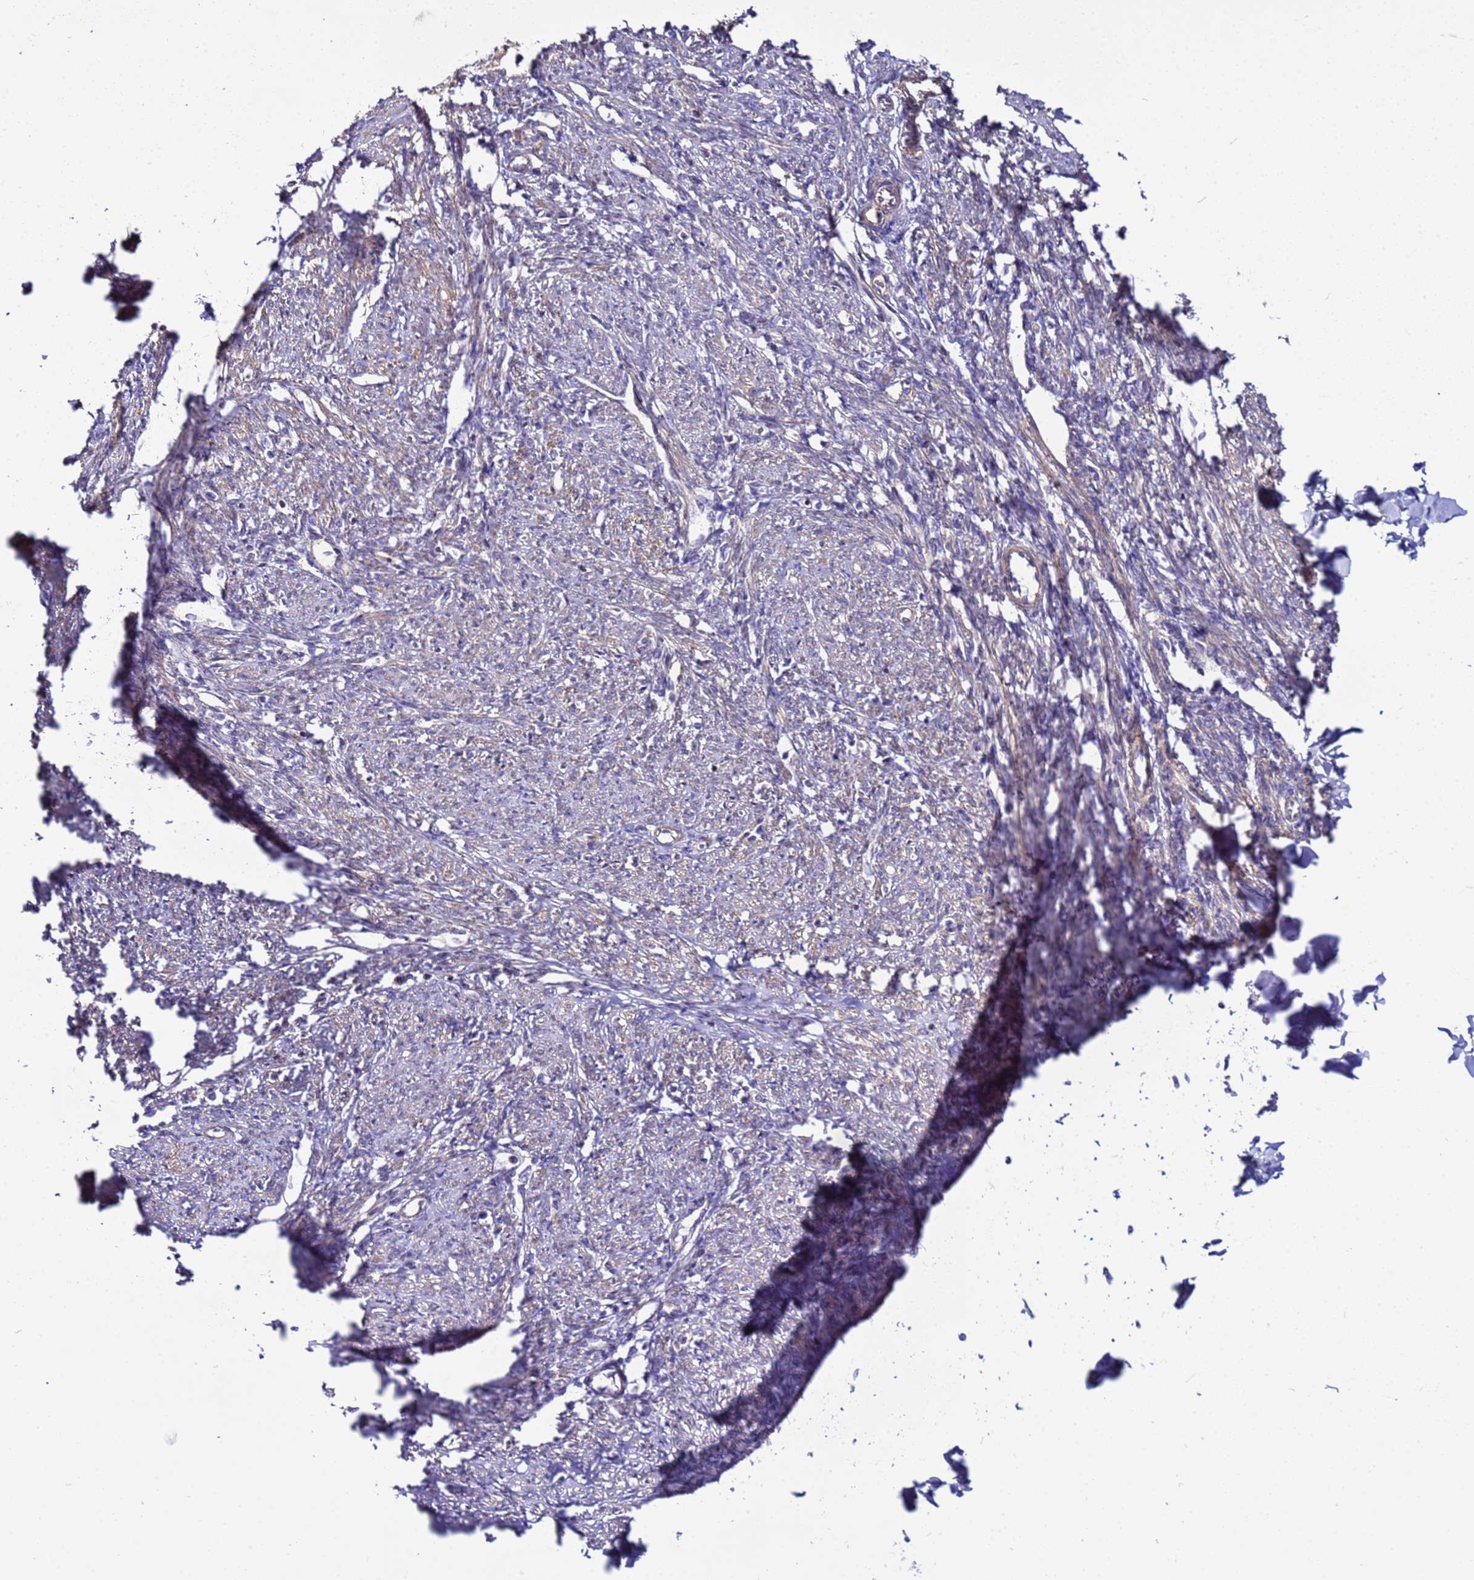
{"staining": {"intensity": "moderate", "quantity": "25%-75%", "location": "cytoplasmic/membranous"}, "tissue": "smooth muscle", "cell_type": "Smooth muscle cells", "image_type": "normal", "snomed": [{"axis": "morphology", "description": "Normal tissue, NOS"}, {"axis": "topography", "description": "Smooth muscle"}, {"axis": "topography", "description": "Uterus"}], "caption": "Immunohistochemical staining of unremarkable human smooth muscle reveals 25%-75% levels of moderate cytoplasmic/membranous protein expression in approximately 25%-75% of smooth muscle cells.", "gene": "STK38L", "patient": {"sex": "female", "age": 59}}